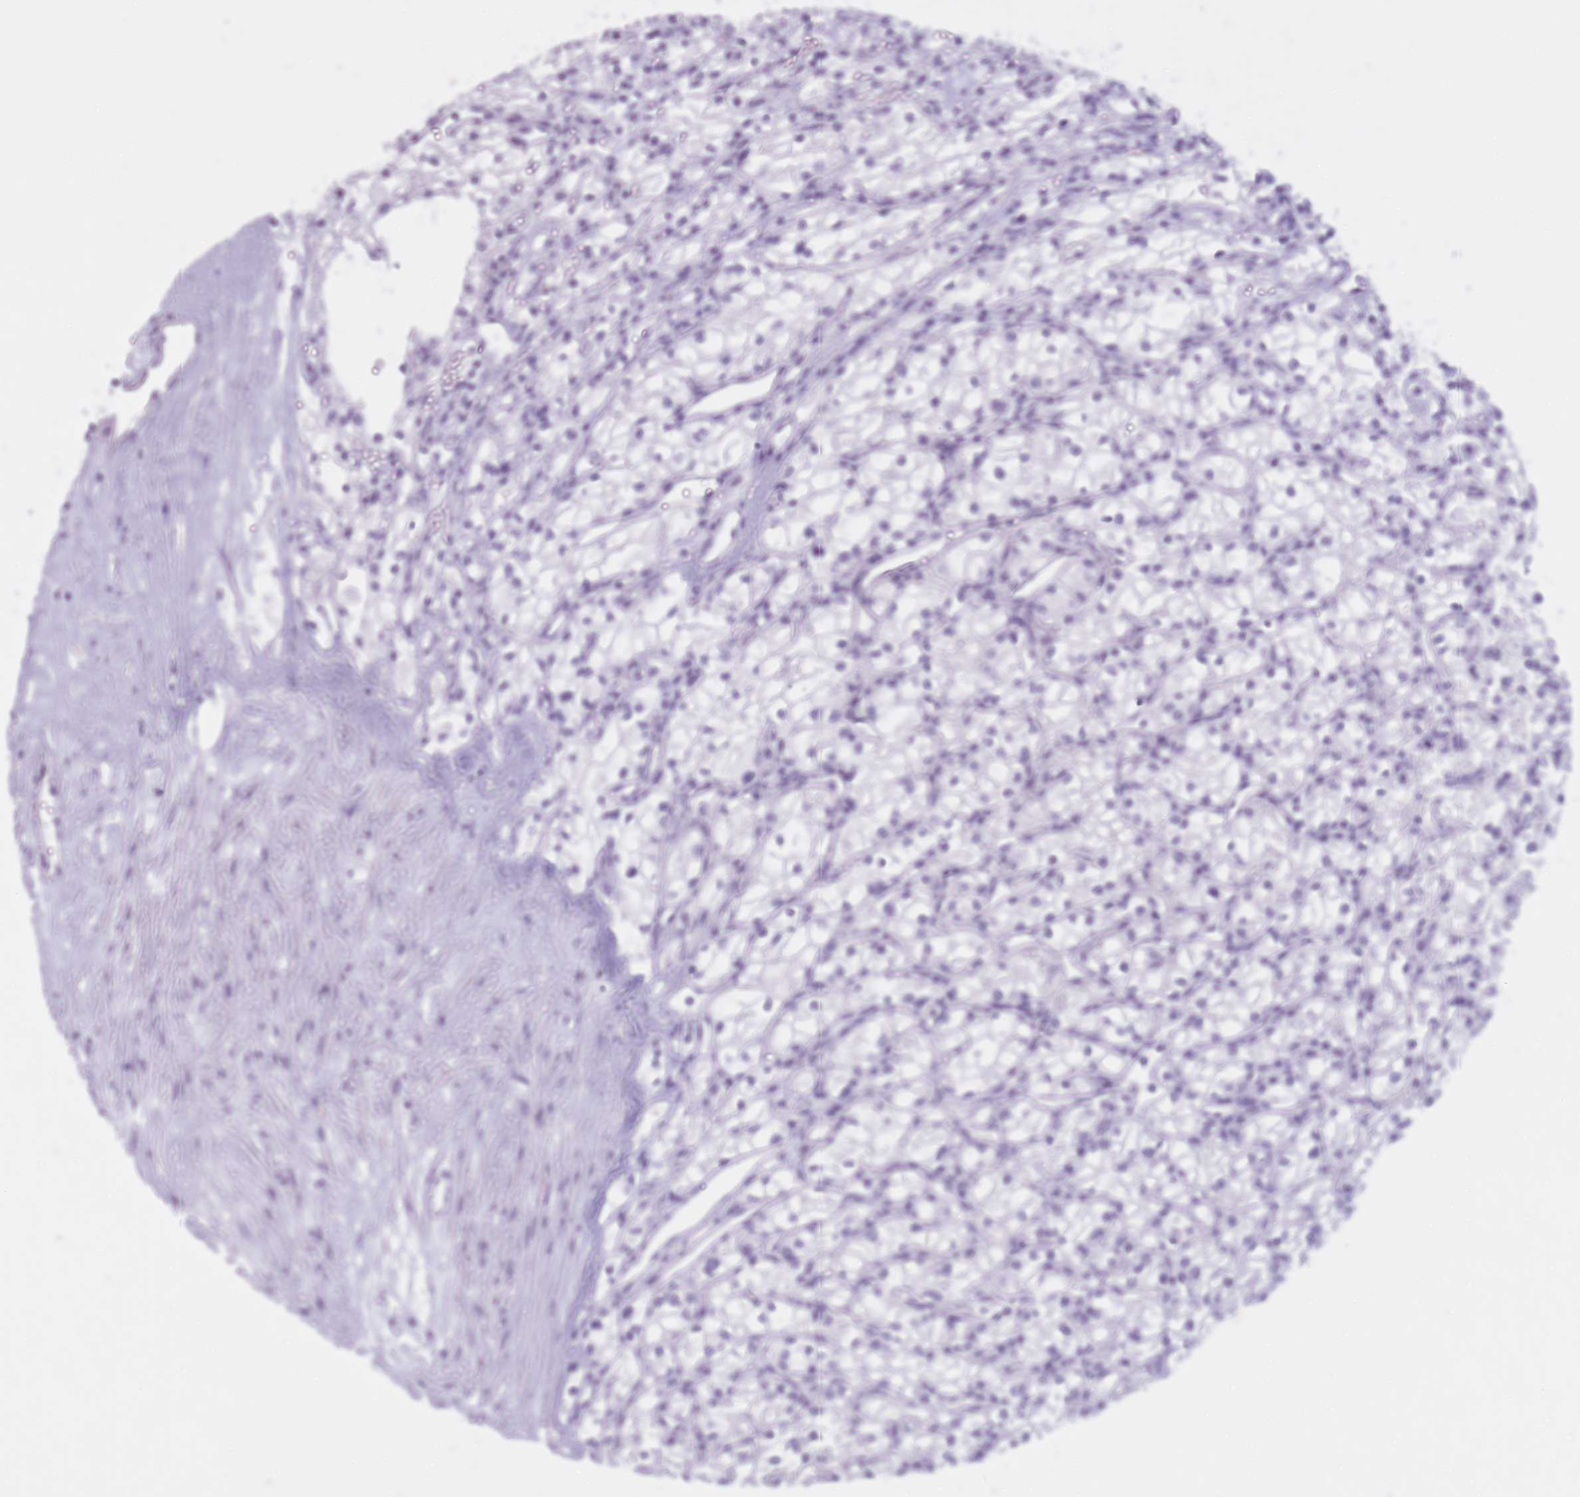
{"staining": {"intensity": "negative", "quantity": "none", "location": "none"}, "tissue": "renal cancer", "cell_type": "Tumor cells", "image_type": "cancer", "snomed": [{"axis": "morphology", "description": "Adenocarcinoma, NOS"}, {"axis": "topography", "description": "Kidney"}], "caption": "The immunohistochemistry (IHC) micrograph has no significant positivity in tumor cells of renal adenocarcinoma tissue.", "gene": "GOLGA6D", "patient": {"sex": "male", "age": 59}}